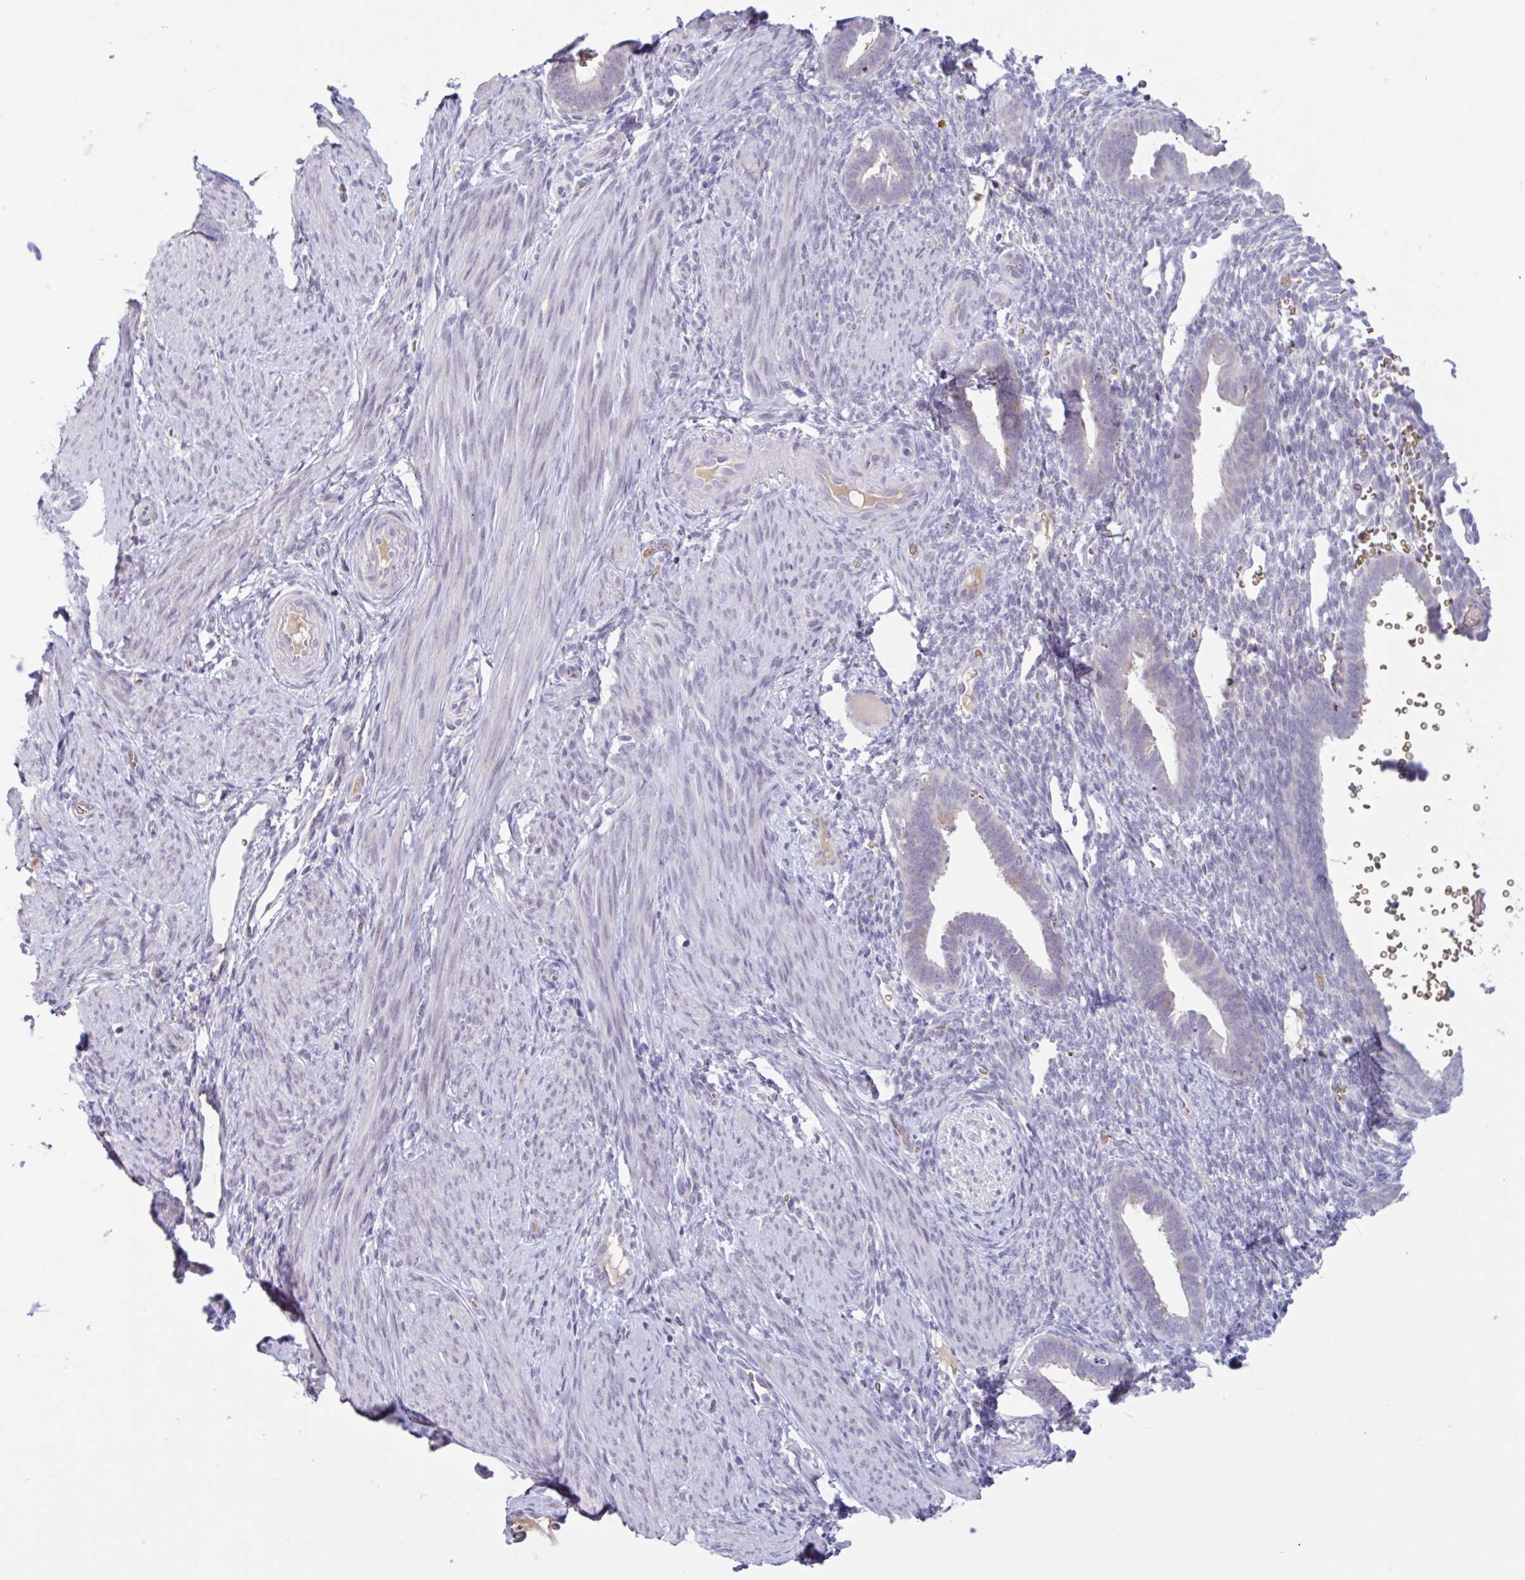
{"staining": {"intensity": "negative", "quantity": "none", "location": "none"}, "tissue": "endometrium", "cell_type": "Cells in endometrial stroma", "image_type": "normal", "snomed": [{"axis": "morphology", "description": "Normal tissue, NOS"}, {"axis": "topography", "description": "Endometrium"}], "caption": "Micrograph shows no significant protein expression in cells in endometrial stroma of normal endometrium.", "gene": "RHAG", "patient": {"sex": "female", "age": 34}}